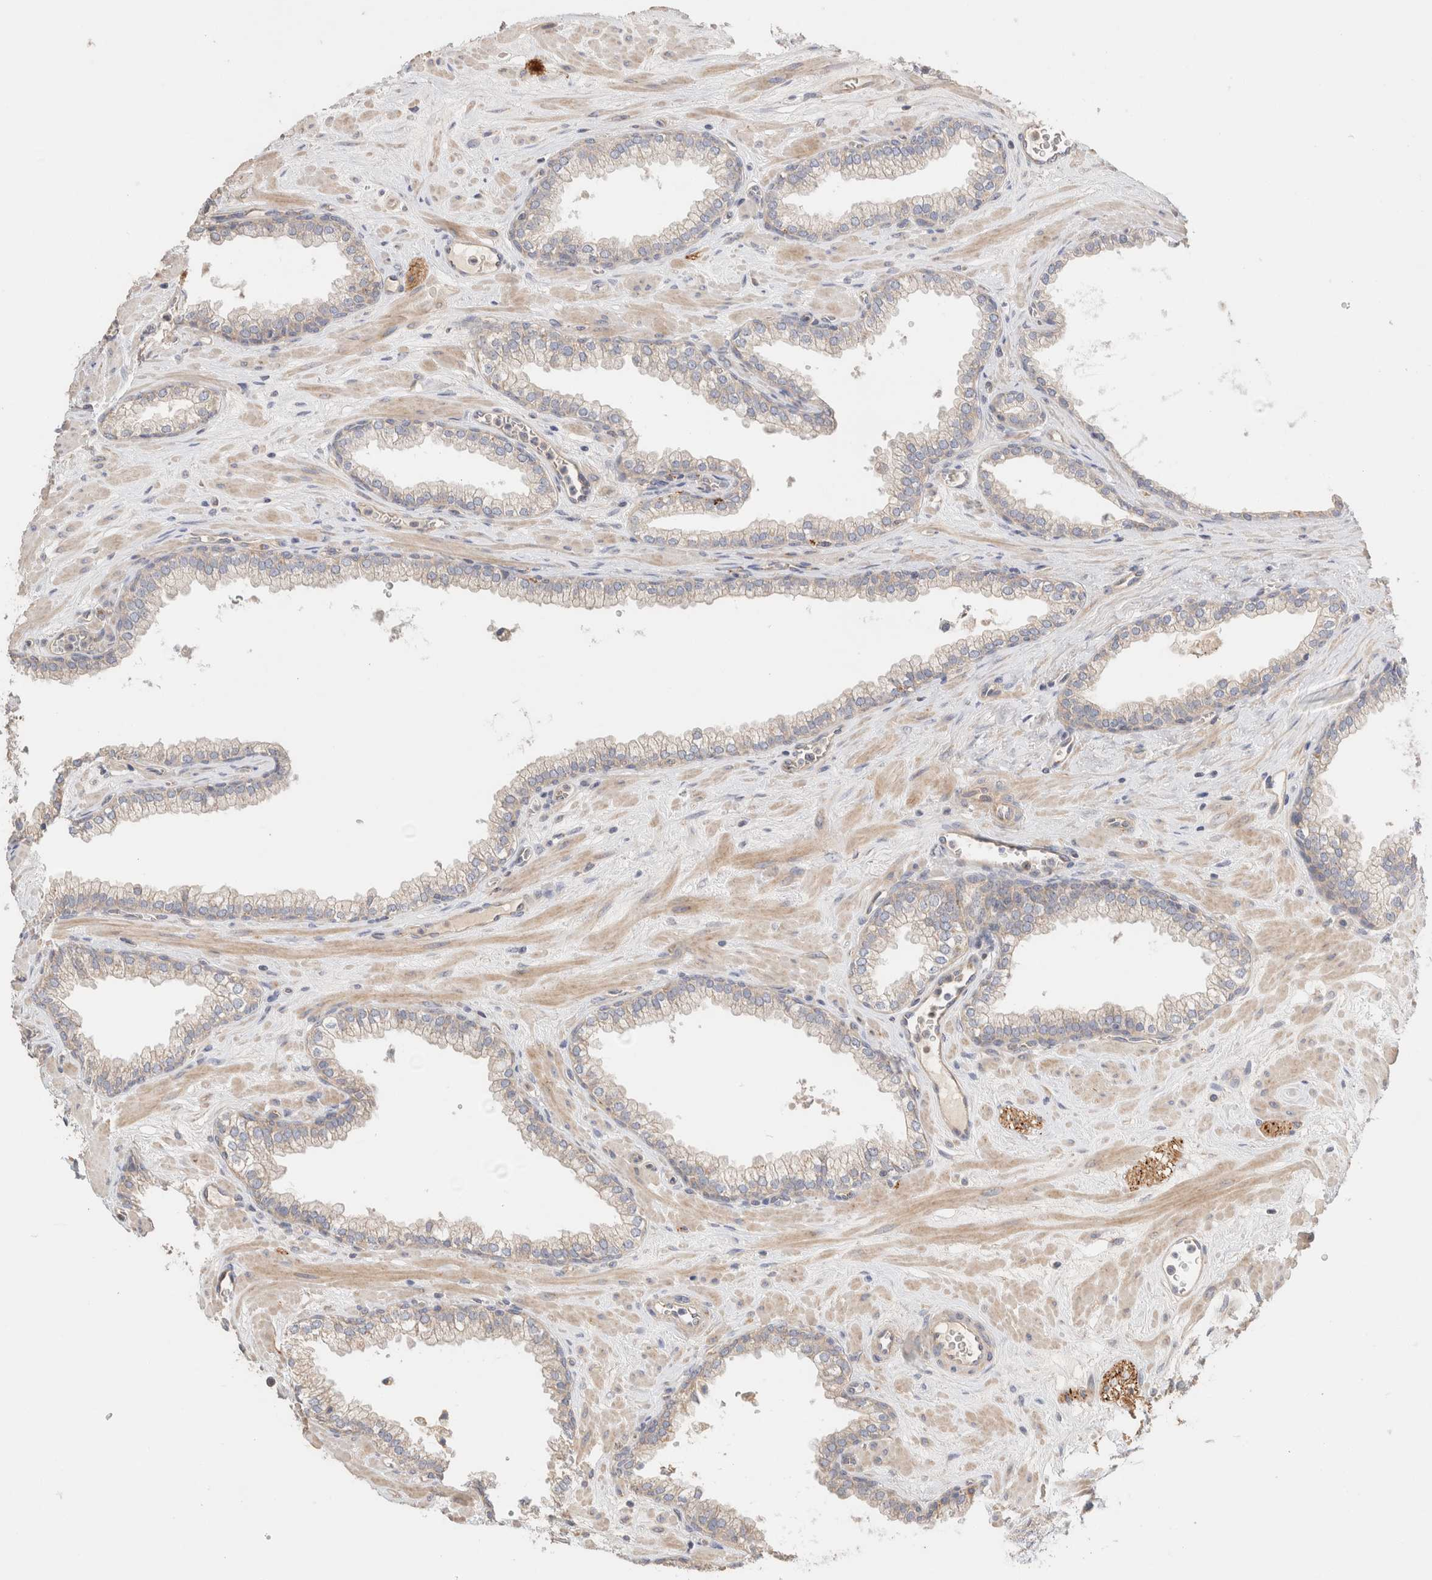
{"staining": {"intensity": "weak", "quantity": "25%-75%", "location": "cytoplasmic/membranous"}, "tissue": "prostate", "cell_type": "Glandular cells", "image_type": "normal", "snomed": [{"axis": "morphology", "description": "Normal tissue, NOS"}, {"axis": "morphology", "description": "Urothelial carcinoma, Low grade"}, {"axis": "topography", "description": "Urinary bladder"}, {"axis": "topography", "description": "Prostate"}], "caption": "This micrograph displays immunohistochemistry (IHC) staining of normal prostate, with low weak cytoplasmic/membranous expression in about 25%-75% of glandular cells.", "gene": "B3GNTL1", "patient": {"sex": "male", "age": 60}}